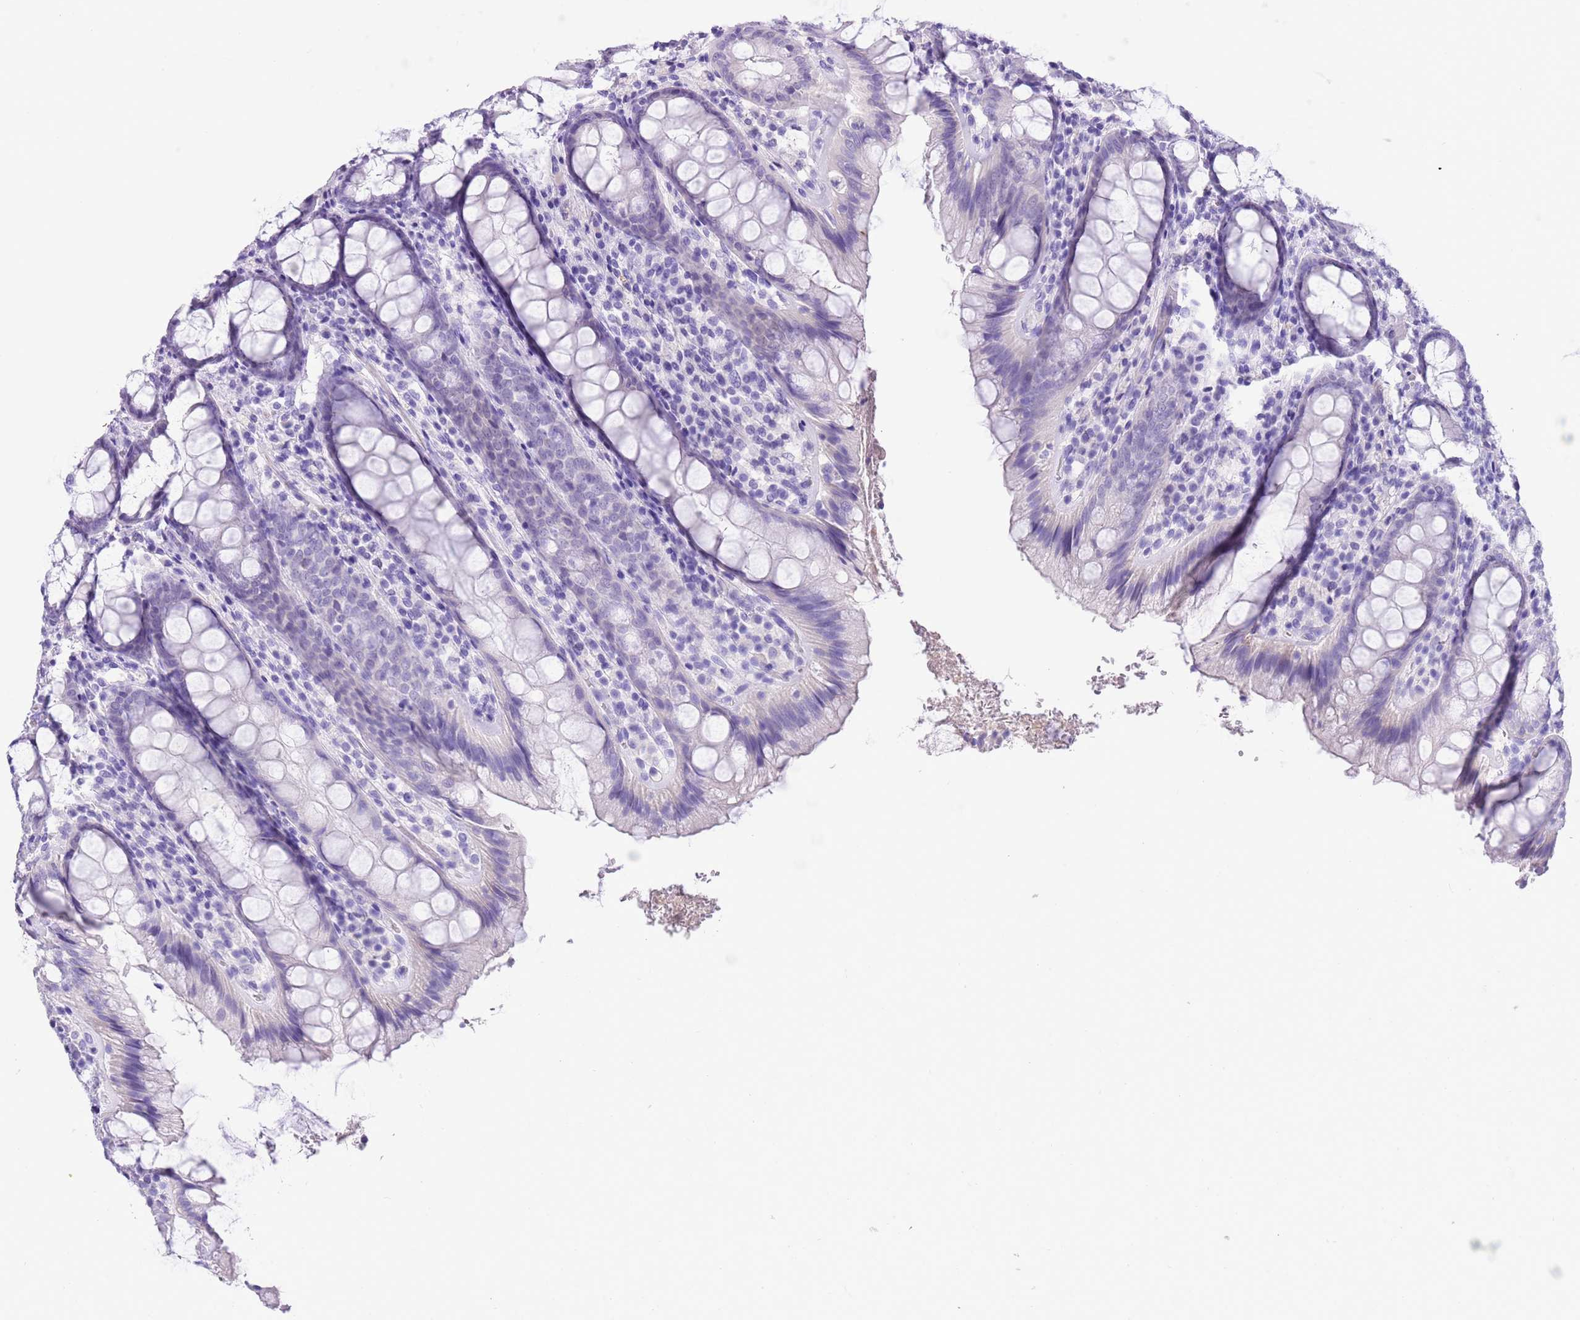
{"staining": {"intensity": "negative", "quantity": "none", "location": "none"}, "tissue": "rectum", "cell_type": "Glandular cells", "image_type": "normal", "snomed": [{"axis": "morphology", "description": "Normal tissue, NOS"}, {"axis": "topography", "description": "Rectum"}], "caption": "Immunohistochemical staining of unremarkable rectum exhibits no significant expression in glandular cells.", "gene": "TBC1D10B", "patient": {"sex": "male", "age": 83}}